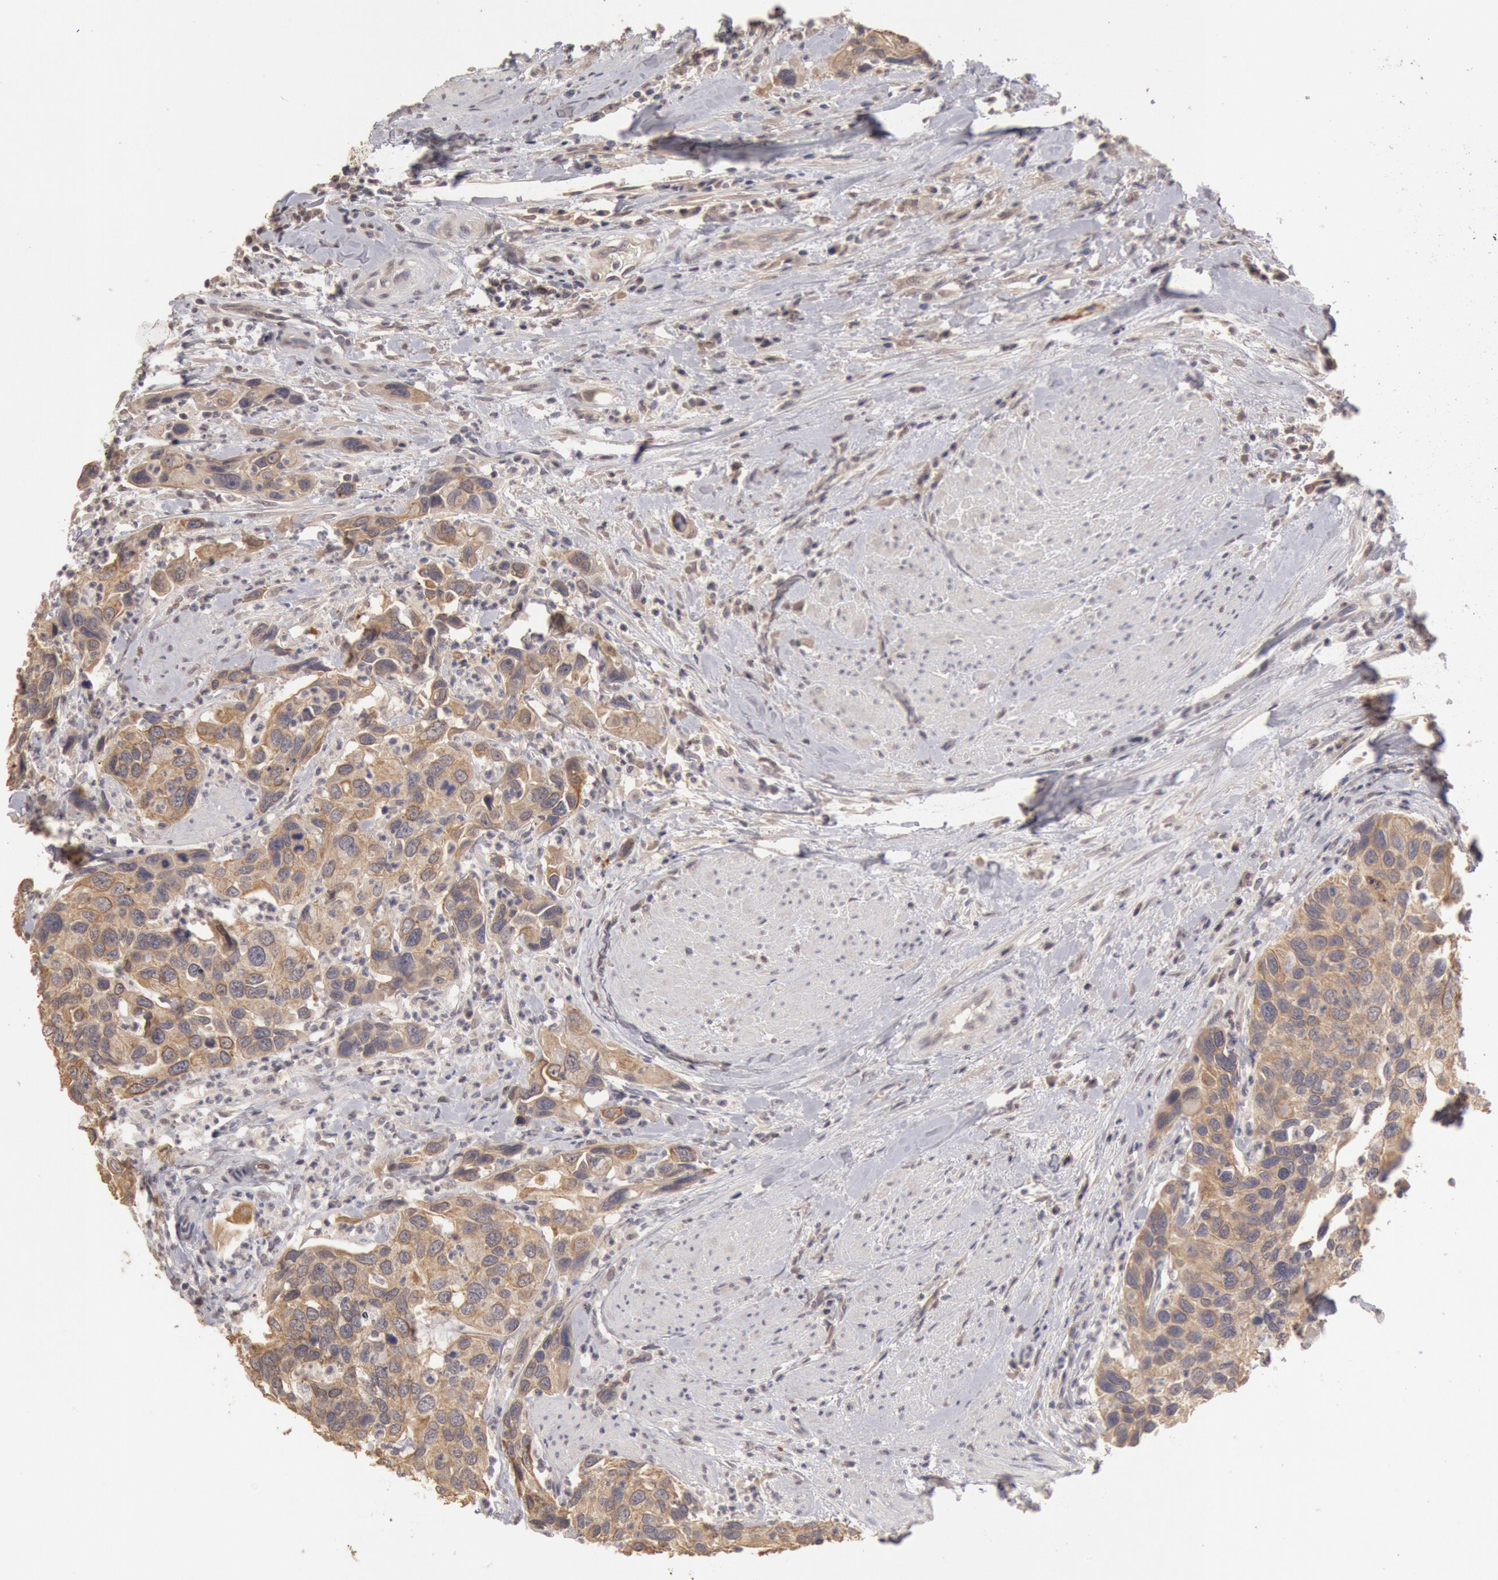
{"staining": {"intensity": "moderate", "quantity": ">75%", "location": "cytoplasmic/membranous"}, "tissue": "urothelial cancer", "cell_type": "Tumor cells", "image_type": "cancer", "snomed": [{"axis": "morphology", "description": "Urothelial carcinoma, High grade"}, {"axis": "topography", "description": "Urinary bladder"}], "caption": "Immunohistochemical staining of urothelial carcinoma (high-grade) displays medium levels of moderate cytoplasmic/membranous protein expression in about >75% of tumor cells.", "gene": "ZFP36L1", "patient": {"sex": "male", "age": 66}}